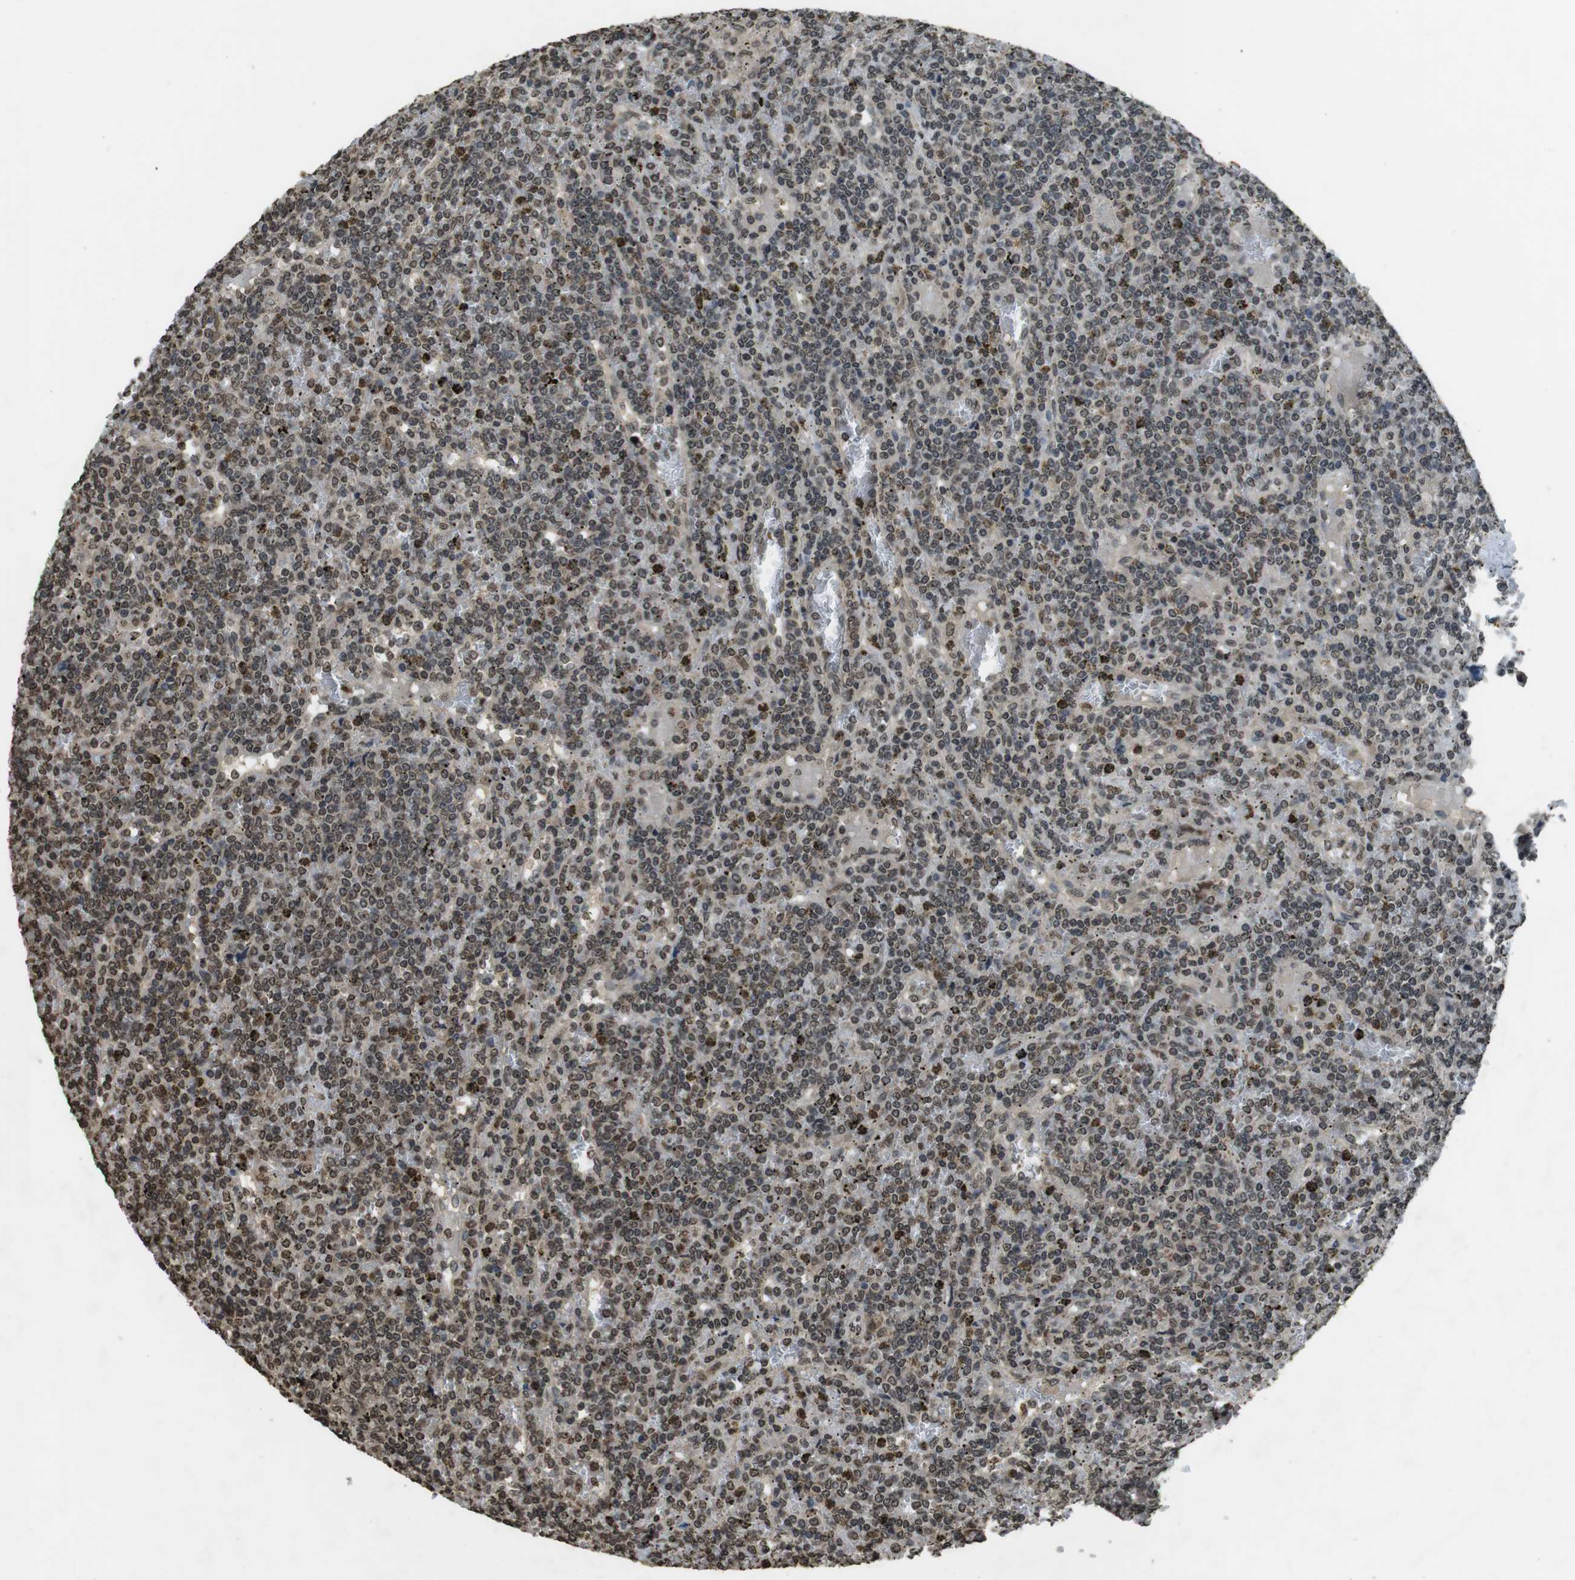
{"staining": {"intensity": "moderate", "quantity": "25%-75%", "location": "nuclear"}, "tissue": "lymphoma", "cell_type": "Tumor cells", "image_type": "cancer", "snomed": [{"axis": "morphology", "description": "Malignant lymphoma, non-Hodgkin's type, Low grade"}, {"axis": "topography", "description": "Spleen"}], "caption": "Lymphoma stained with a brown dye exhibits moderate nuclear positive expression in about 25%-75% of tumor cells.", "gene": "MAF", "patient": {"sex": "female", "age": 19}}